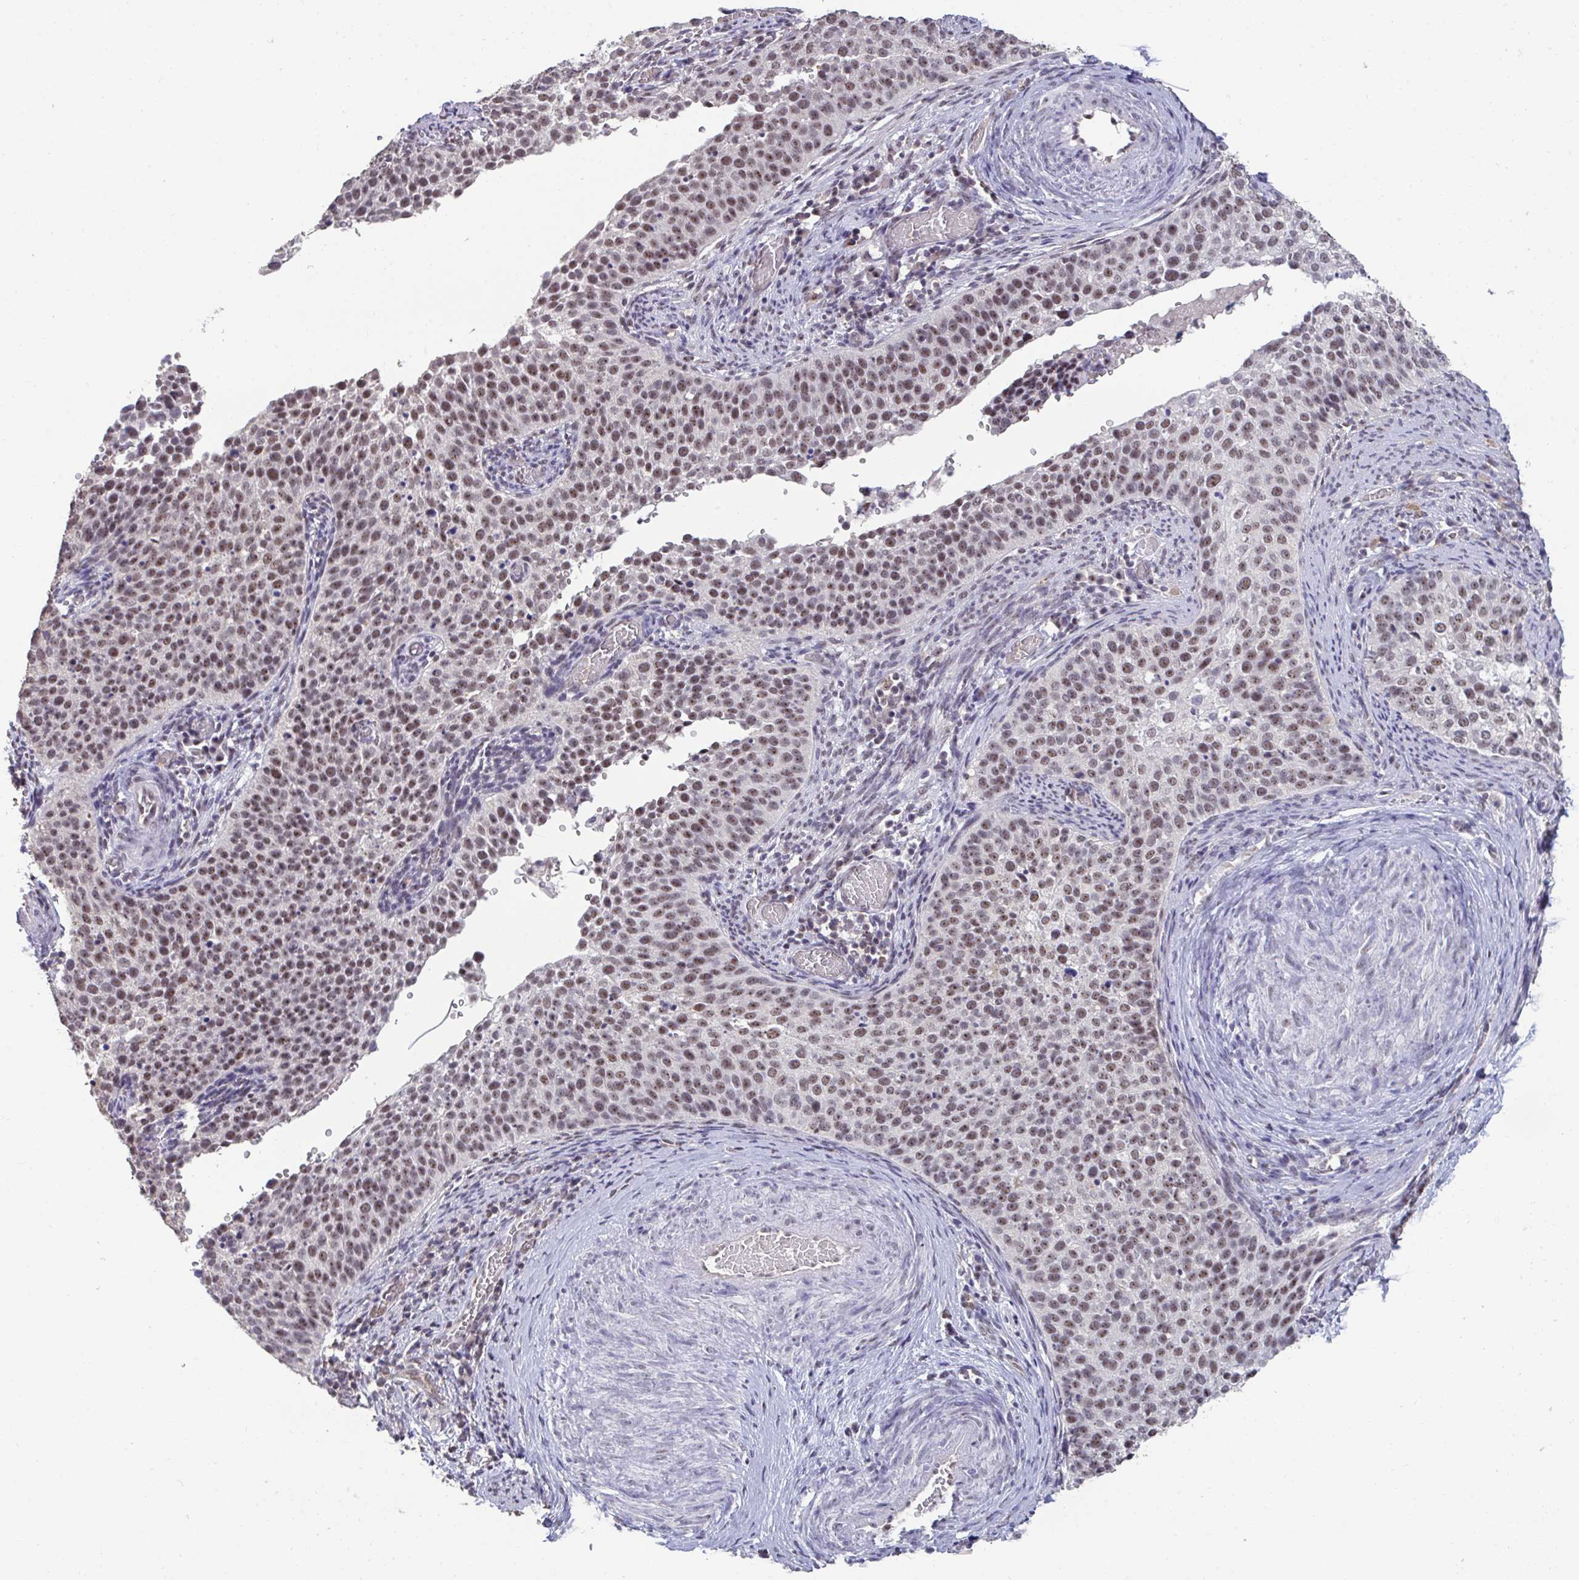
{"staining": {"intensity": "moderate", "quantity": ">75%", "location": "cytoplasmic/membranous"}, "tissue": "cervical cancer", "cell_type": "Tumor cells", "image_type": "cancer", "snomed": [{"axis": "morphology", "description": "Squamous cell carcinoma, NOS"}, {"axis": "topography", "description": "Cervix"}], "caption": "This image shows IHC staining of human cervical squamous cell carcinoma, with medium moderate cytoplasmic/membranous expression in about >75% of tumor cells.", "gene": "SENP3", "patient": {"sex": "female", "age": 44}}